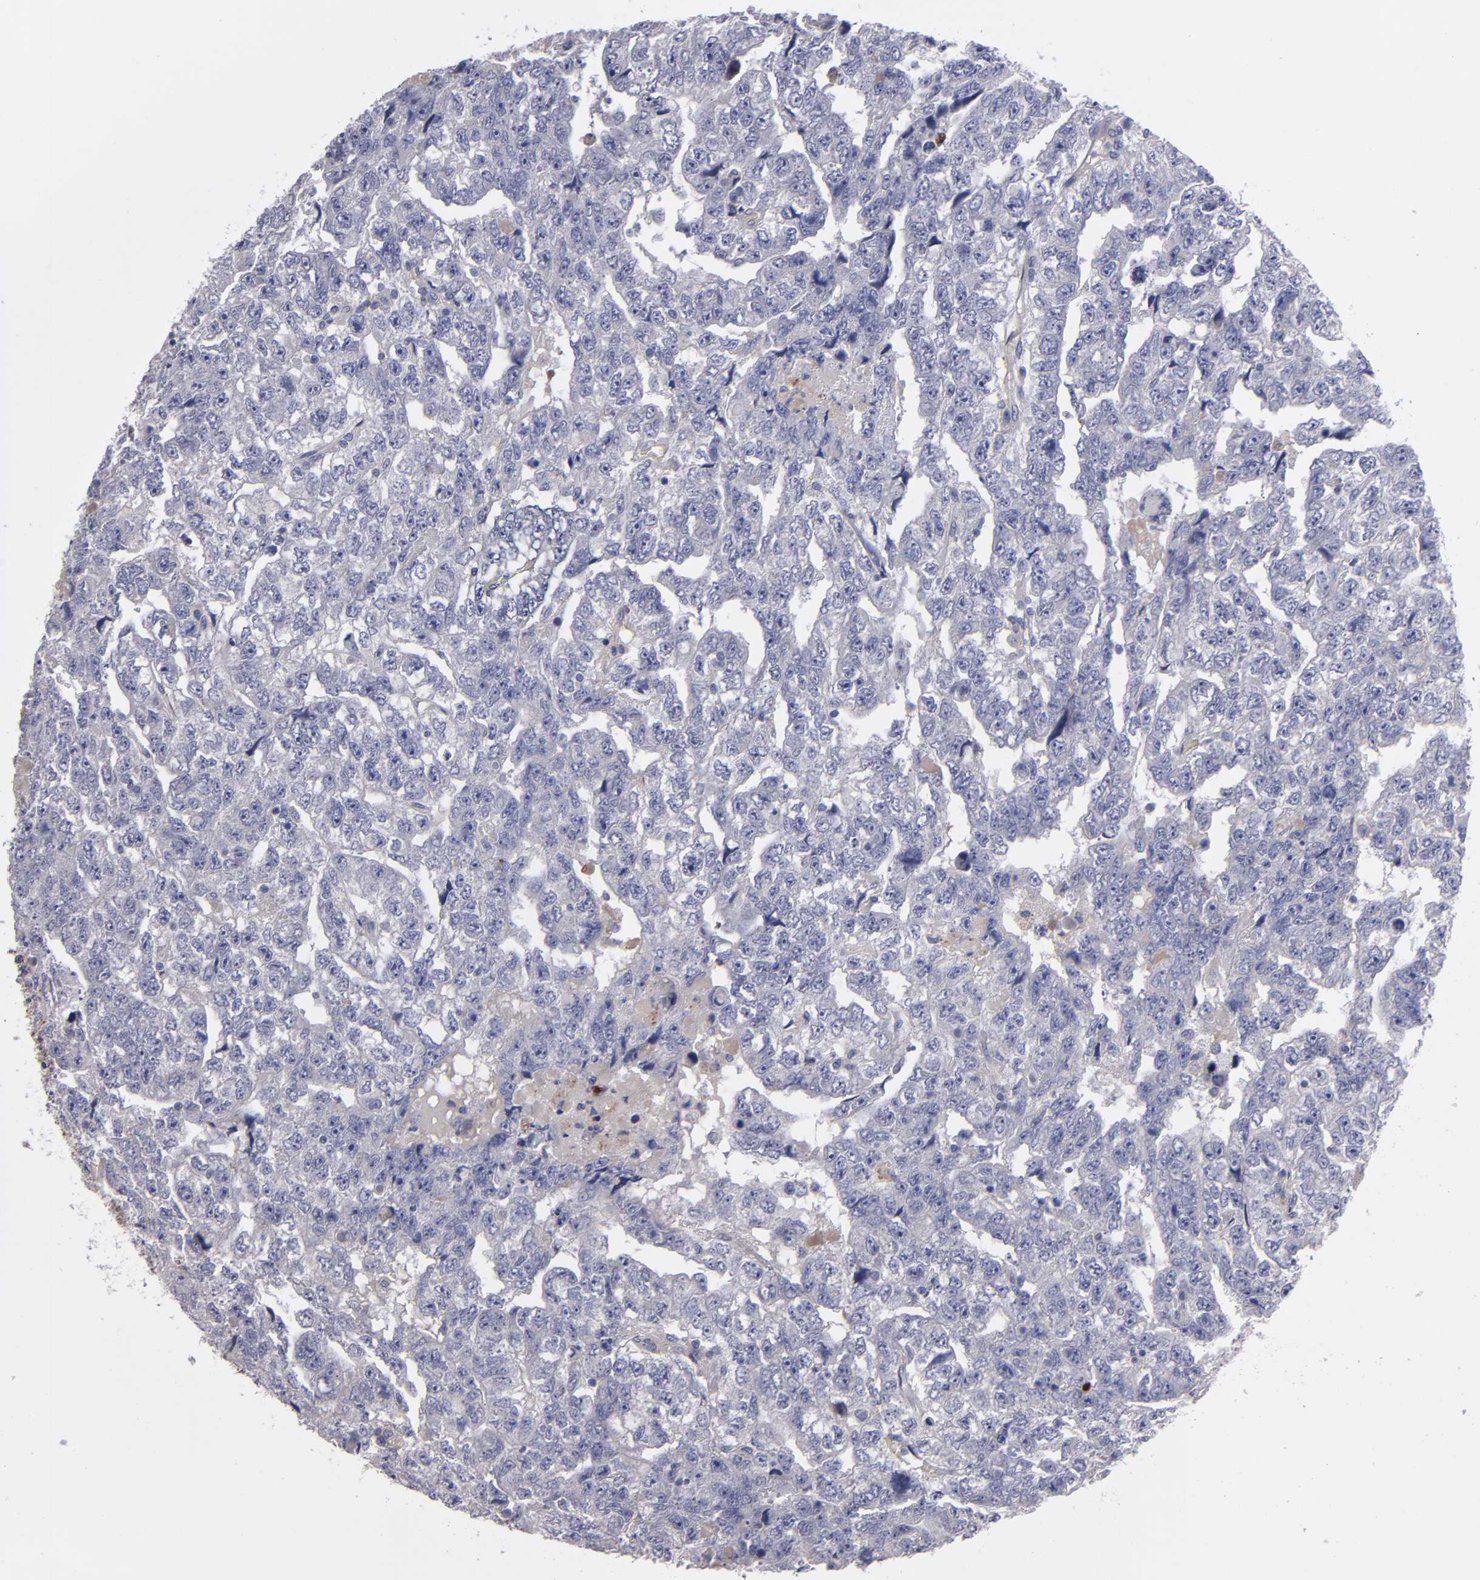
{"staining": {"intensity": "negative", "quantity": "none", "location": "none"}, "tissue": "testis cancer", "cell_type": "Tumor cells", "image_type": "cancer", "snomed": [{"axis": "morphology", "description": "Carcinoma, Embryonal, NOS"}, {"axis": "topography", "description": "Testis"}], "caption": "Immunohistochemistry of human testis cancer (embryonal carcinoma) reveals no expression in tumor cells. Nuclei are stained in blue.", "gene": "FBLN1", "patient": {"sex": "male", "age": 36}}